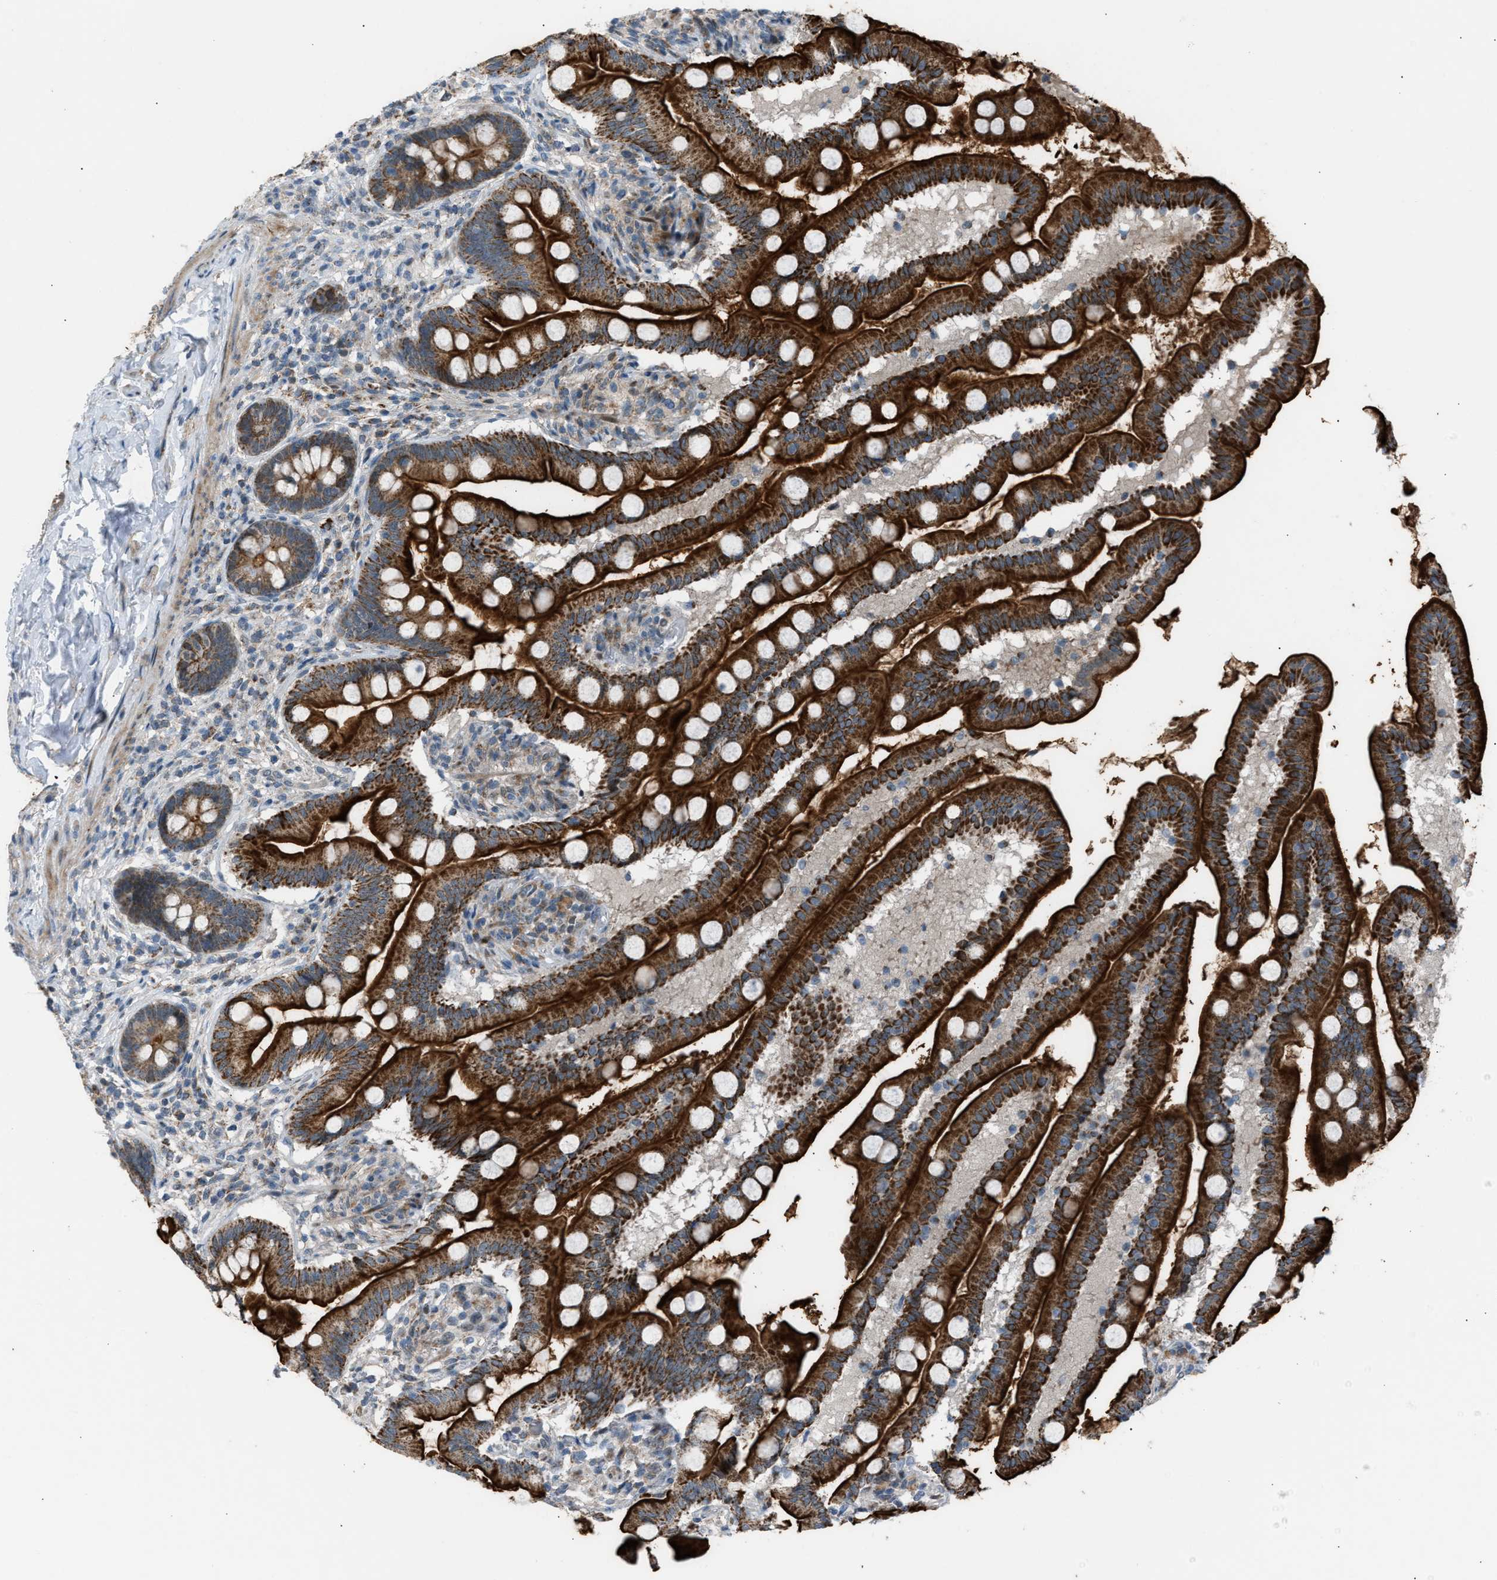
{"staining": {"intensity": "strong", "quantity": ">75%", "location": "cytoplasmic/membranous"}, "tissue": "small intestine", "cell_type": "Glandular cells", "image_type": "normal", "snomed": [{"axis": "morphology", "description": "Normal tissue, NOS"}, {"axis": "topography", "description": "Small intestine"}], "caption": "High-magnification brightfield microscopy of normal small intestine stained with DAB (3,3'-diaminobenzidine) (brown) and counterstained with hematoxylin (blue). glandular cells exhibit strong cytoplasmic/membranous staining is identified in about>75% of cells.", "gene": "VPS41", "patient": {"sex": "female", "age": 56}}